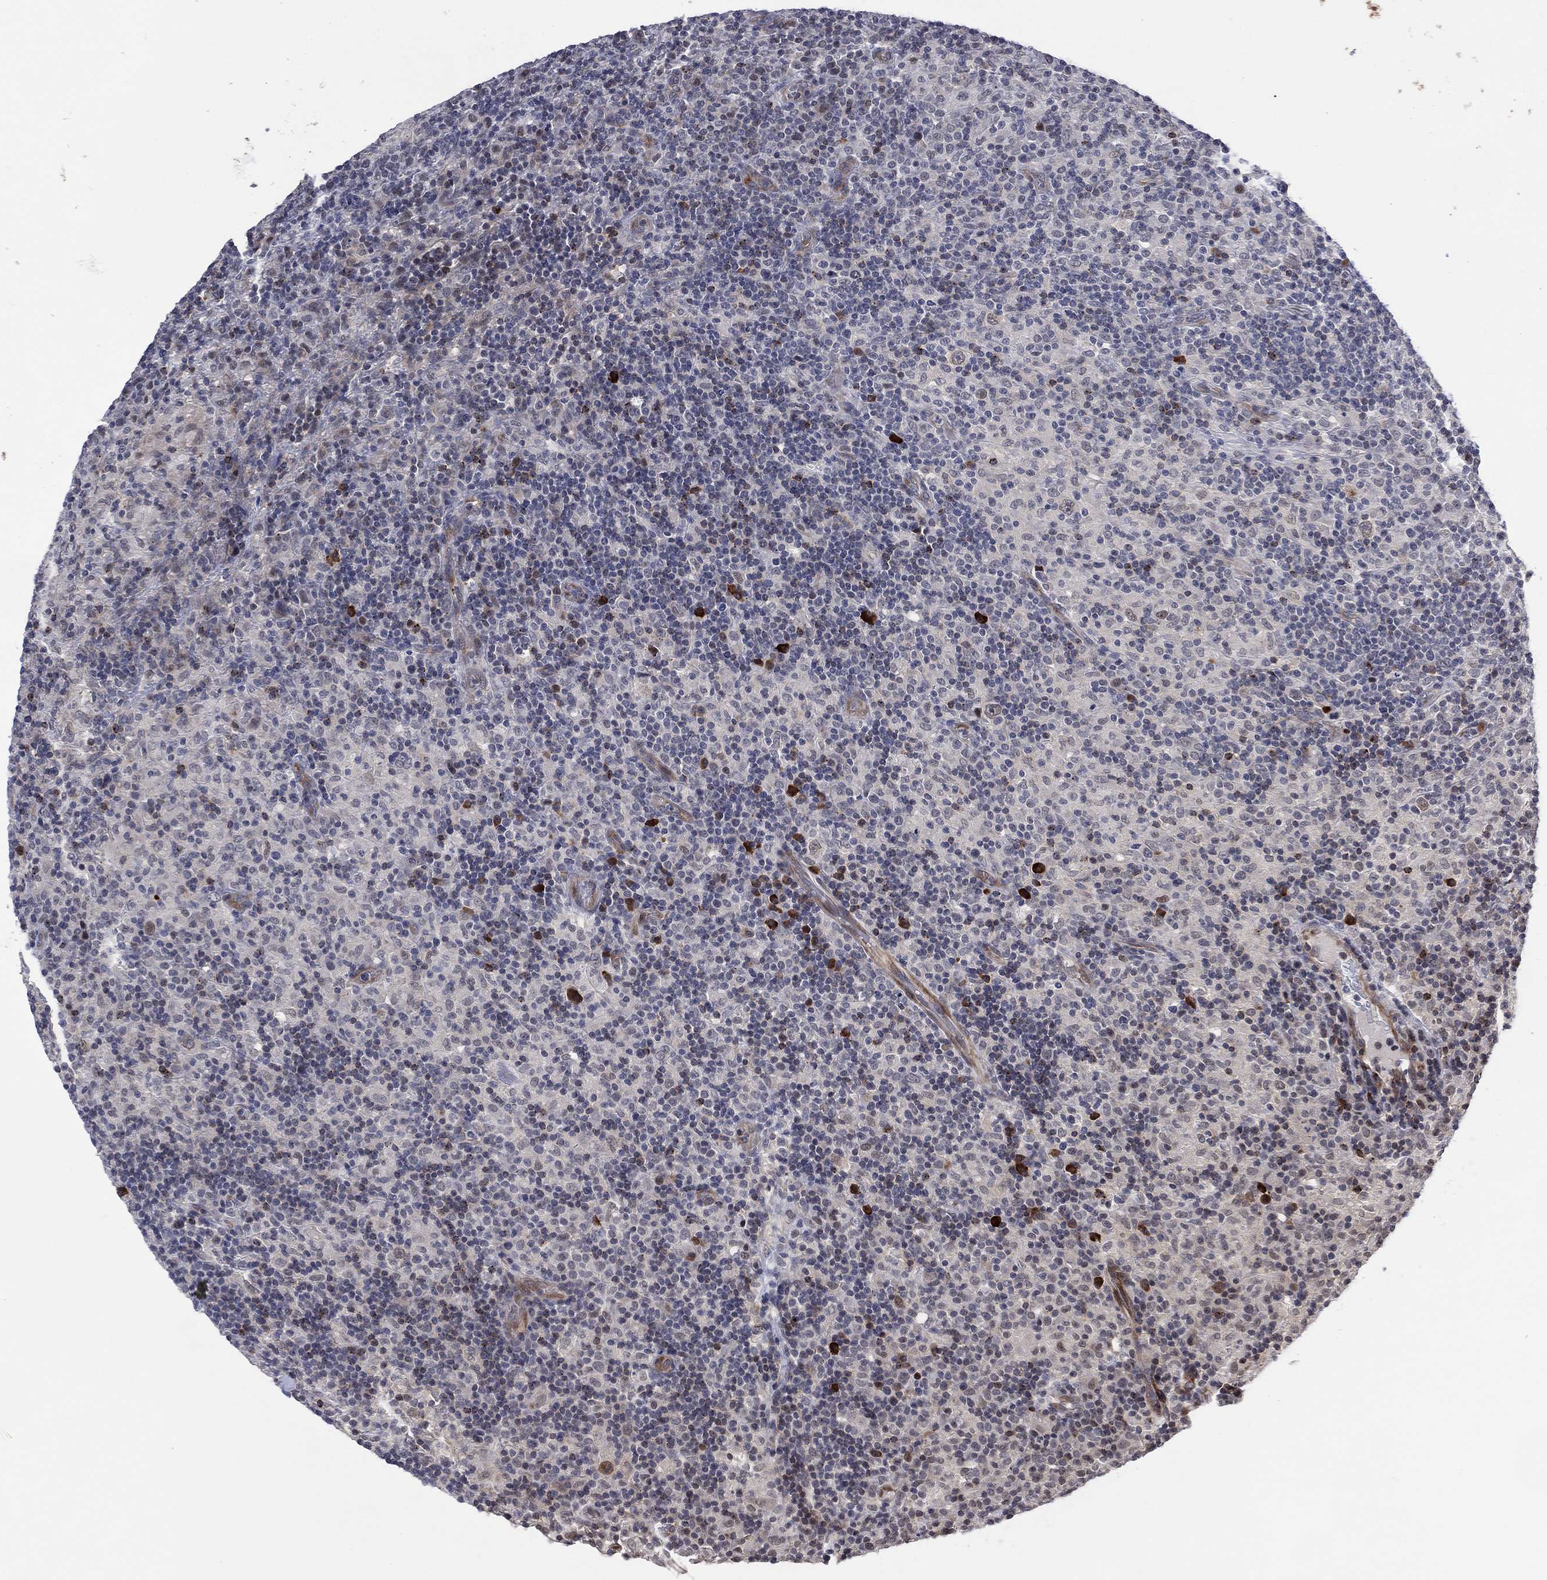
{"staining": {"intensity": "negative", "quantity": "none", "location": "none"}, "tissue": "lymphoma", "cell_type": "Tumor cells", "image_type": "cancer", "snomed": [{"axis": "morphology", "description": "Hodgkin's disease, NOS"}, {"axis": "topography", "description": "Lymph node"}], "caption": "Immunohistochemical staining of human lymphoma demonstrates no significant staining in tumor cells.", "gene": "DPP4", "patient": {"sex": "male", "age": 70}}